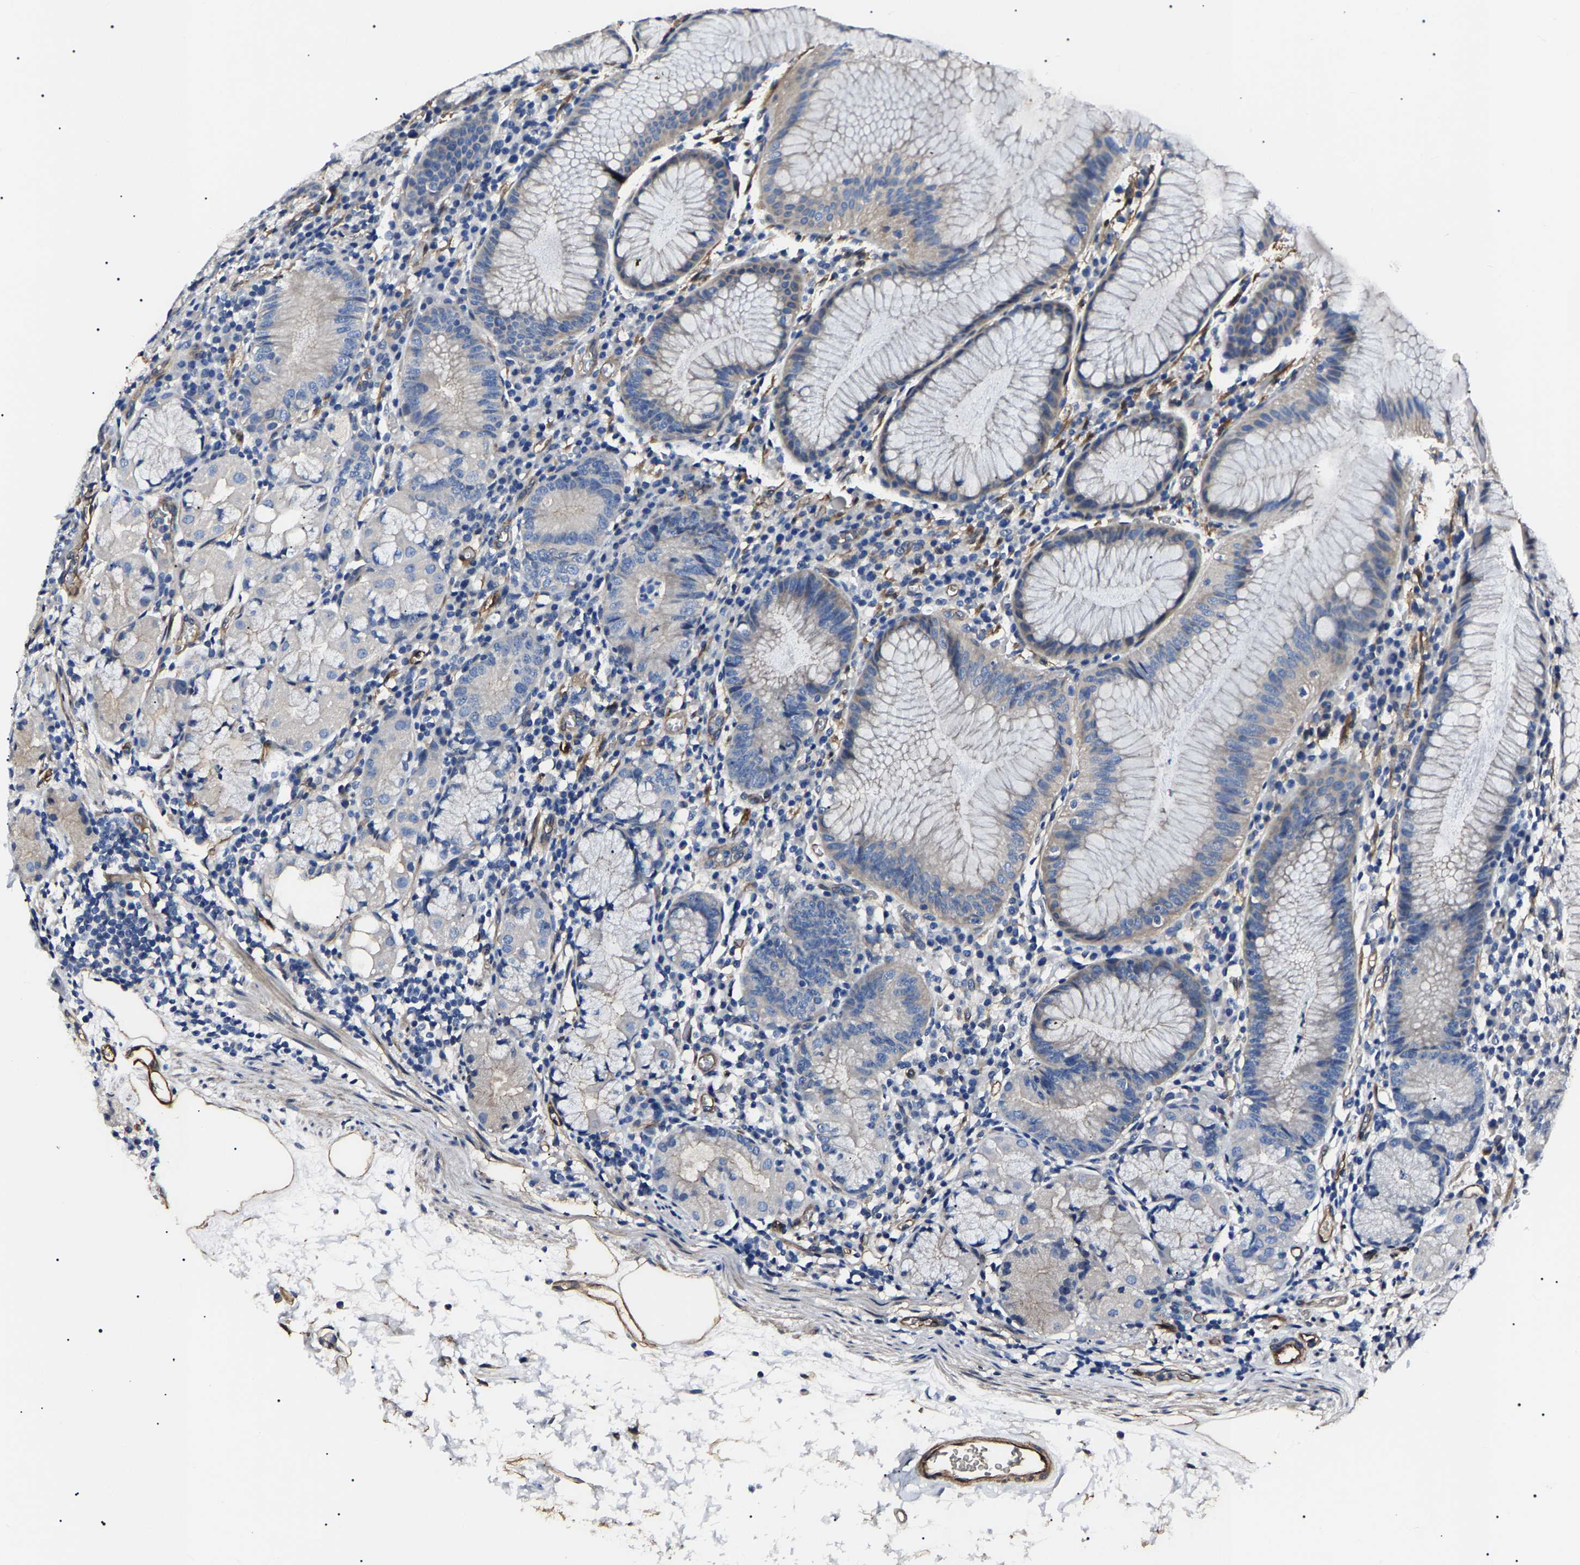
{"staining": {"intensity": "negative", "quantity": "none", "location": "none"}, "tissue": "stomach", "cell_type": "Glandular cells", "image_type": "normal", "snomed": [{"axis": "morphology", "description": "Normal tissue, NOS"}, {"axis": "topography", "description": "Stomach"}, {"axis": "topography", "description": "Stomach, lower"}], "caption": "High power microscopy photomicrograph of an immunohistochemistry image of unremarkable stomach, revealing no significant staining in glandular cells.", "gene": "KLHL42", "patient": {"sex": "female", "age": 75}}